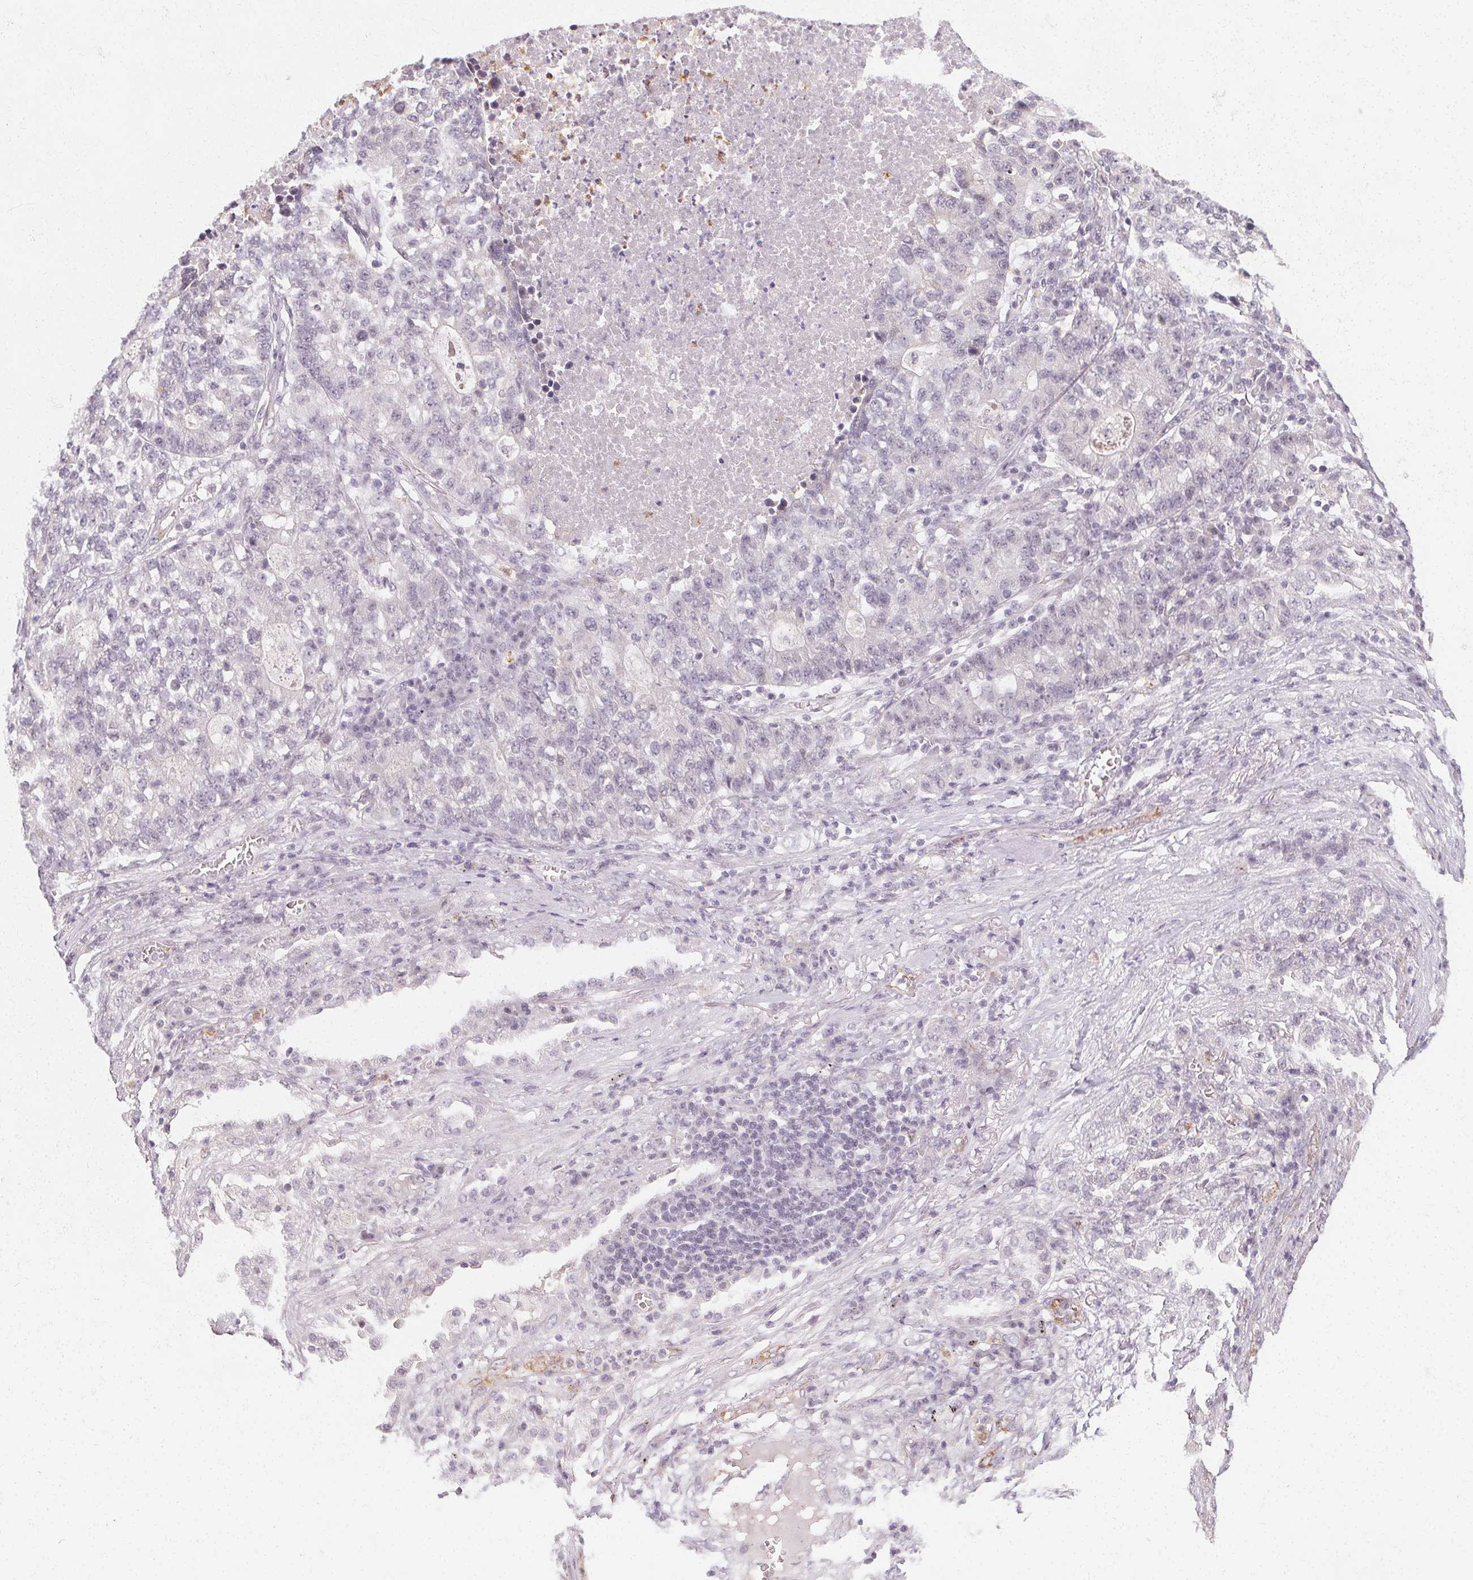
{"staining": {"intensity": "negative", "quantity": "none", "location": "none"}, "tissue": "lung cancer", "cell_type": "Tumor cells", "image_type": "cancer", "snomed": [{"axis": "morphology", "description": "Adenocarcinoma, NOS"}, {"axis": "topography", "description": "Lung"}], "caption": "IHC of lung adenocarcinoma exhibits no expression in tumor cells.", "gene": "CLCNKB", "patient": {"sex": "male", "age": 57}}